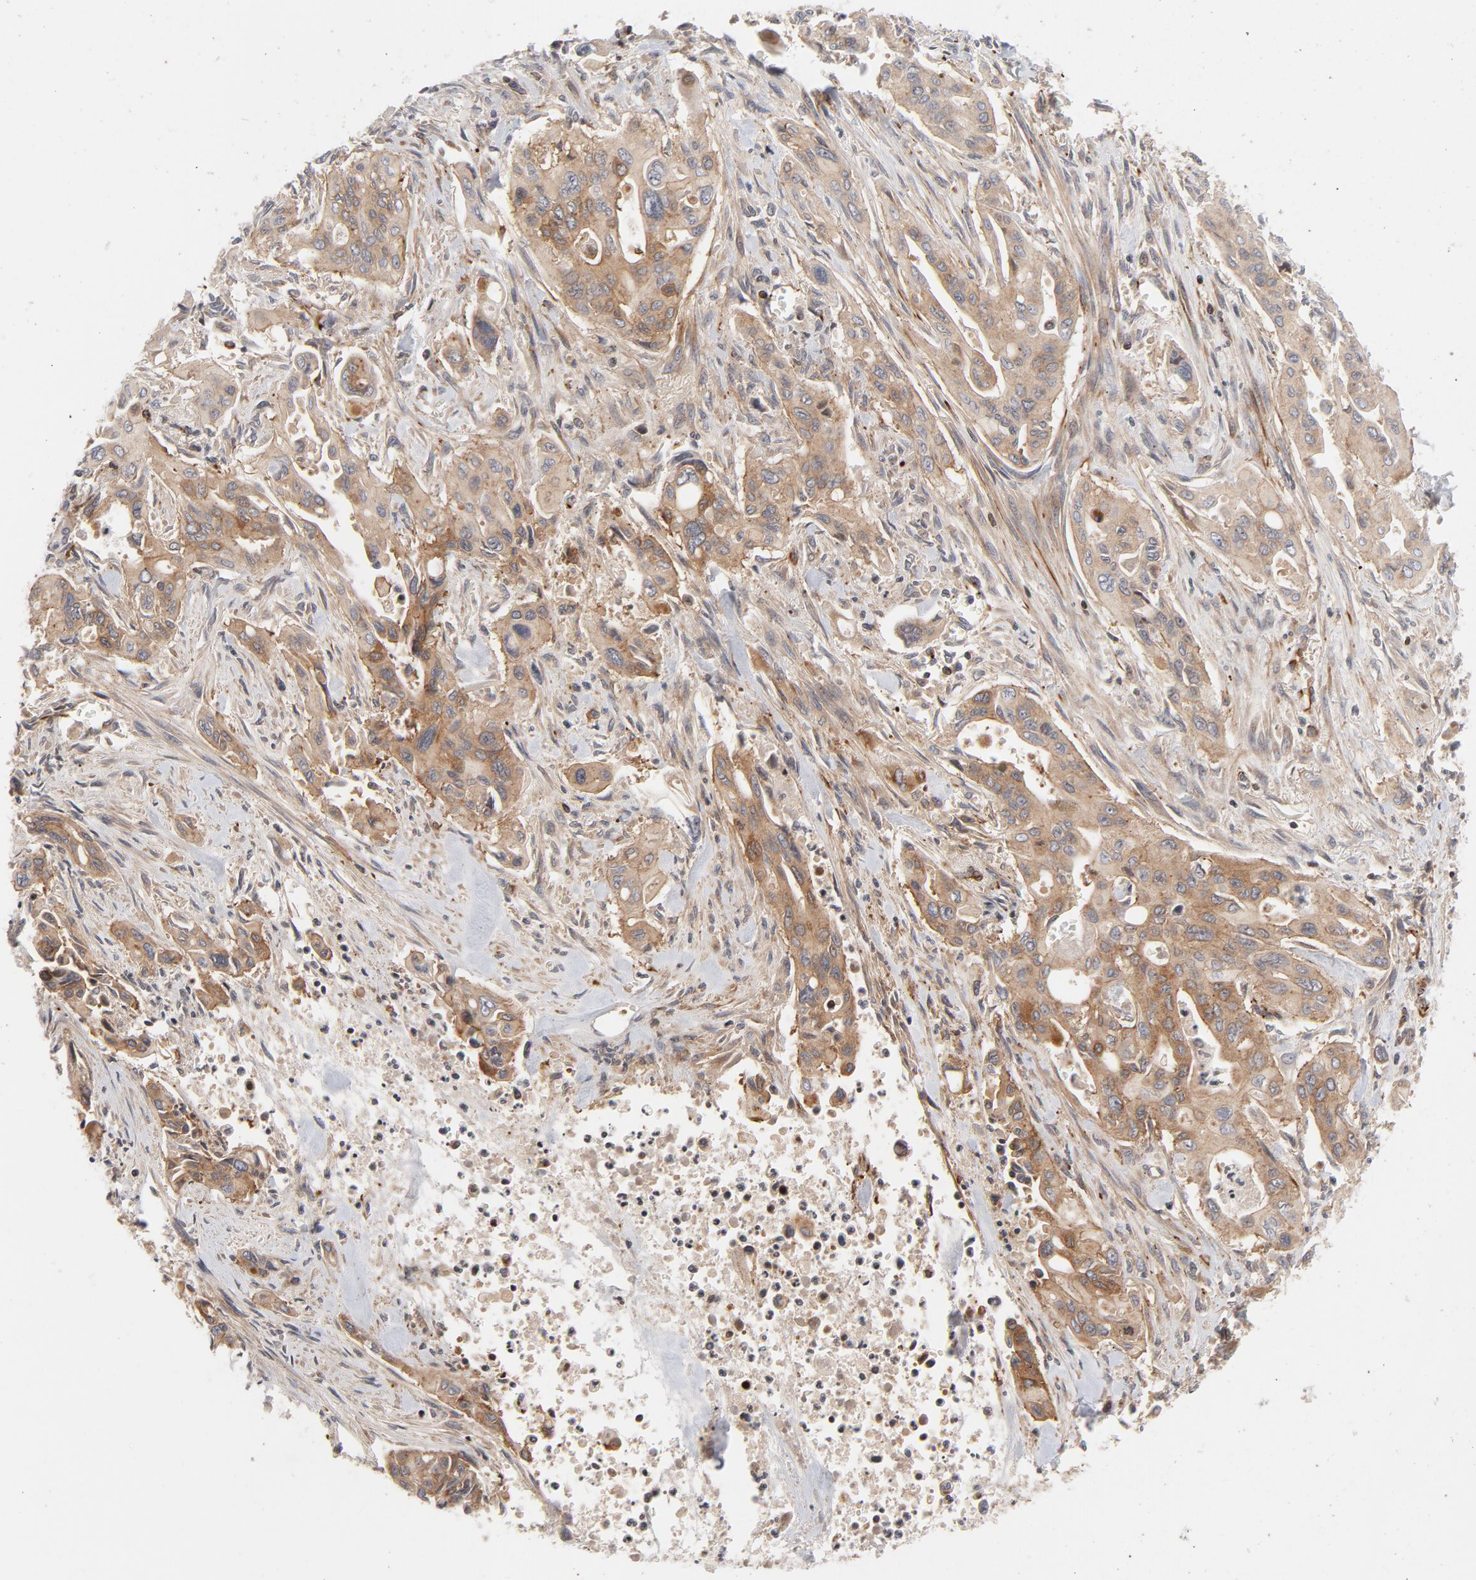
{"staining": {"intensity": "moderate", "quantity": ">75%", "location": "cytoplasmic/membranous"}, "tissue": "pancreatic cancer", "cell_type": "Tumor cells", "image_type": "cancer", "snomed": [{"axis": "morphology", "description": "Adenocarcinoma, NOS"}, {"axis": "topography", "description": "Pancreas"}], "caption": "This is a photomicrograph of IHC staining of adenocarcinoma (pancreatic), which shows moderate staining in the cytoplasmic/membranous of tumor cells.", "gene": "DNAAF2", "patient": {"sex": "male", "age": 77}}